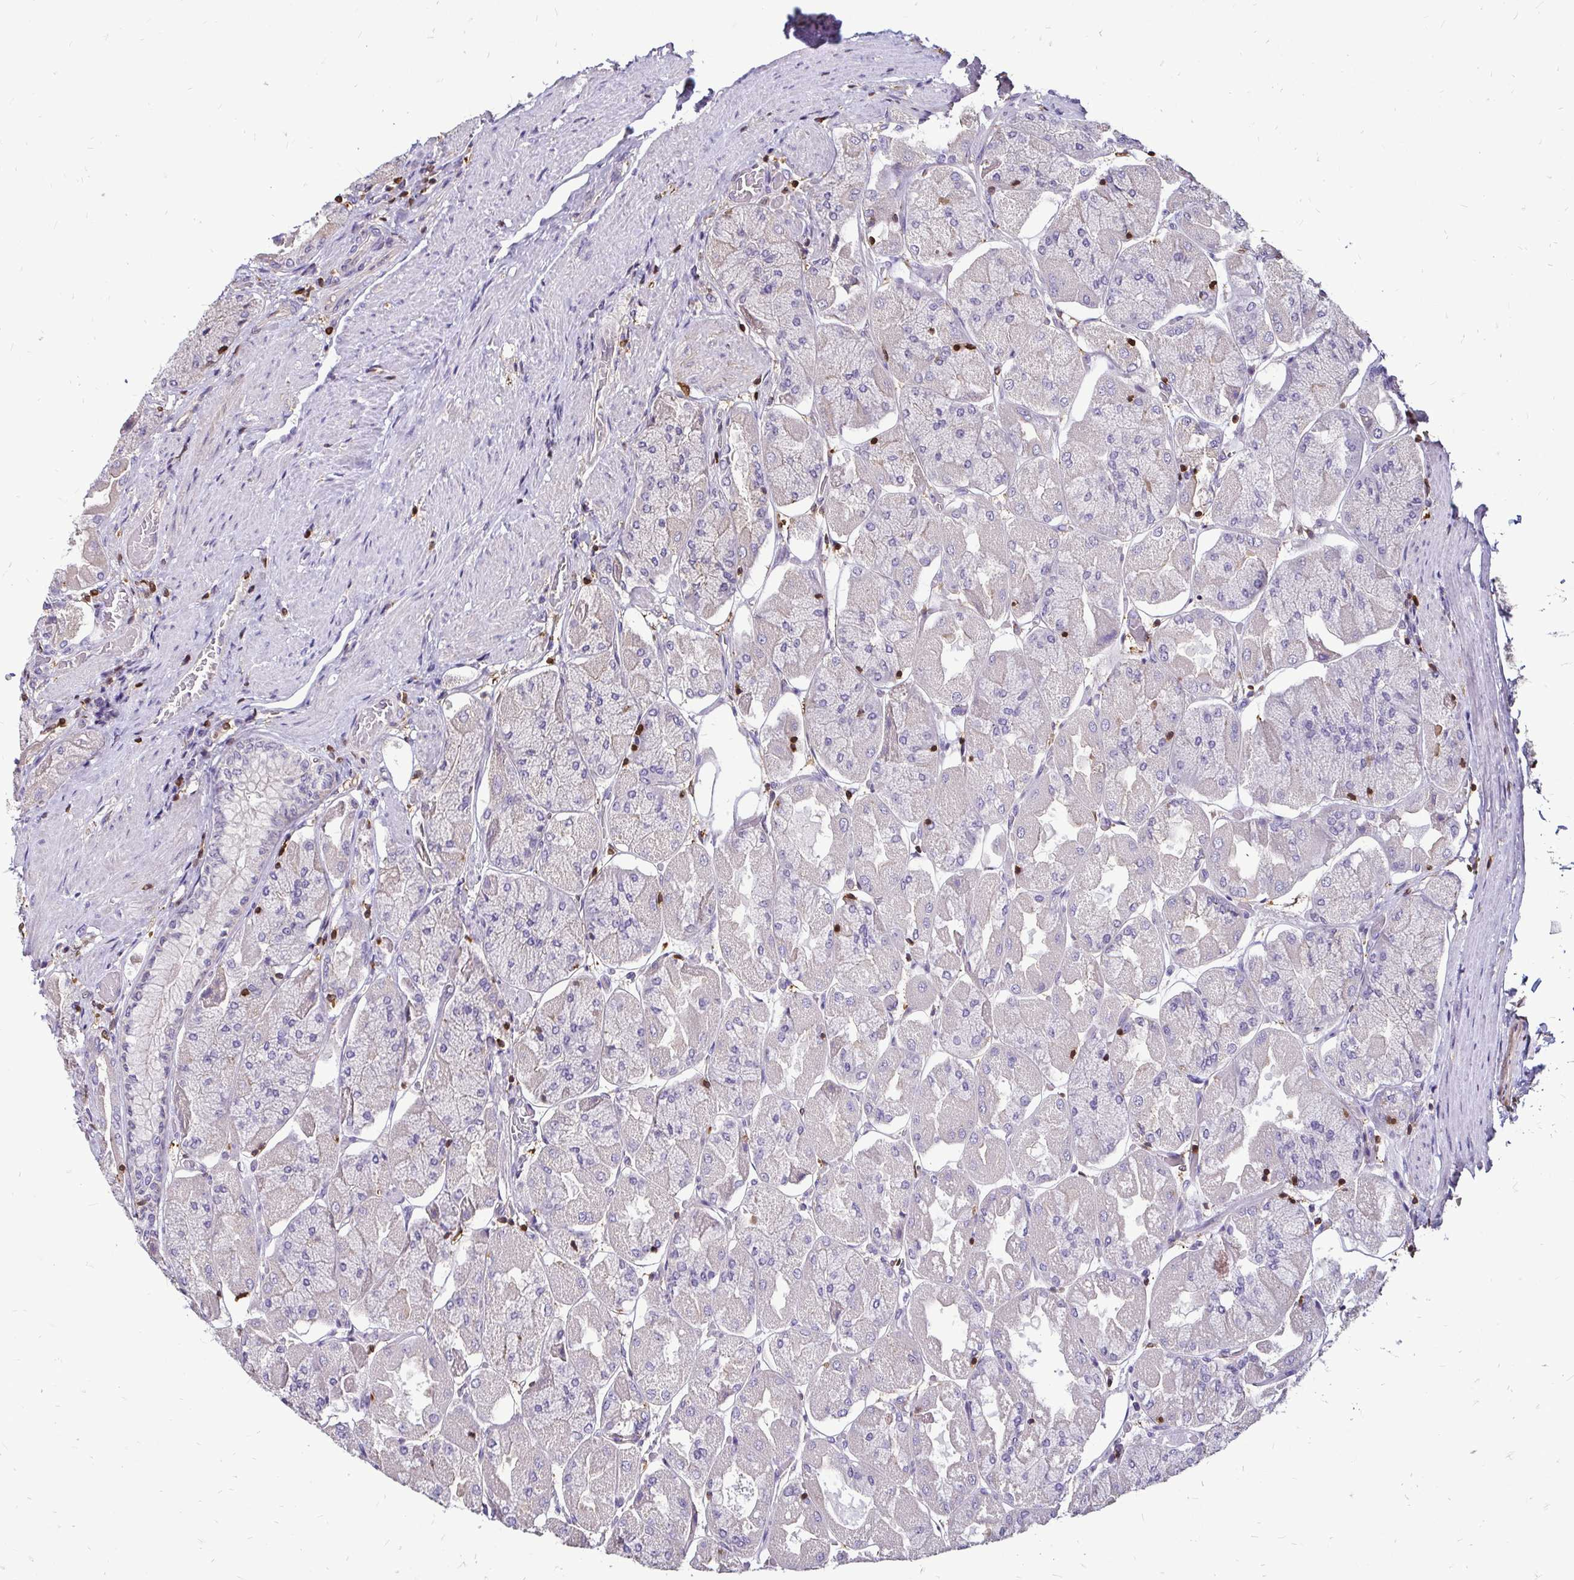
{"staining": {"intensity": "weak", "quantity": "25%-75%", "location": "cytoplasmic/membranous"}, "tissue": "stomach", "cell_type": "Glandular cells", "image_type": "normal", "snomed": [{"axis": "morphology", "description": "Normal tissue, NOS"}, {"axis": "topography", "description": "Stomach"}], "caption": "Brown immunohistochemical staining in unremarkable stomach exhibits weak cytoplasmic/membranous expression in about 25%-75% of glandular cells.", "gene": "ZFP1", "patient": {"sex": "female", "age": 61}}